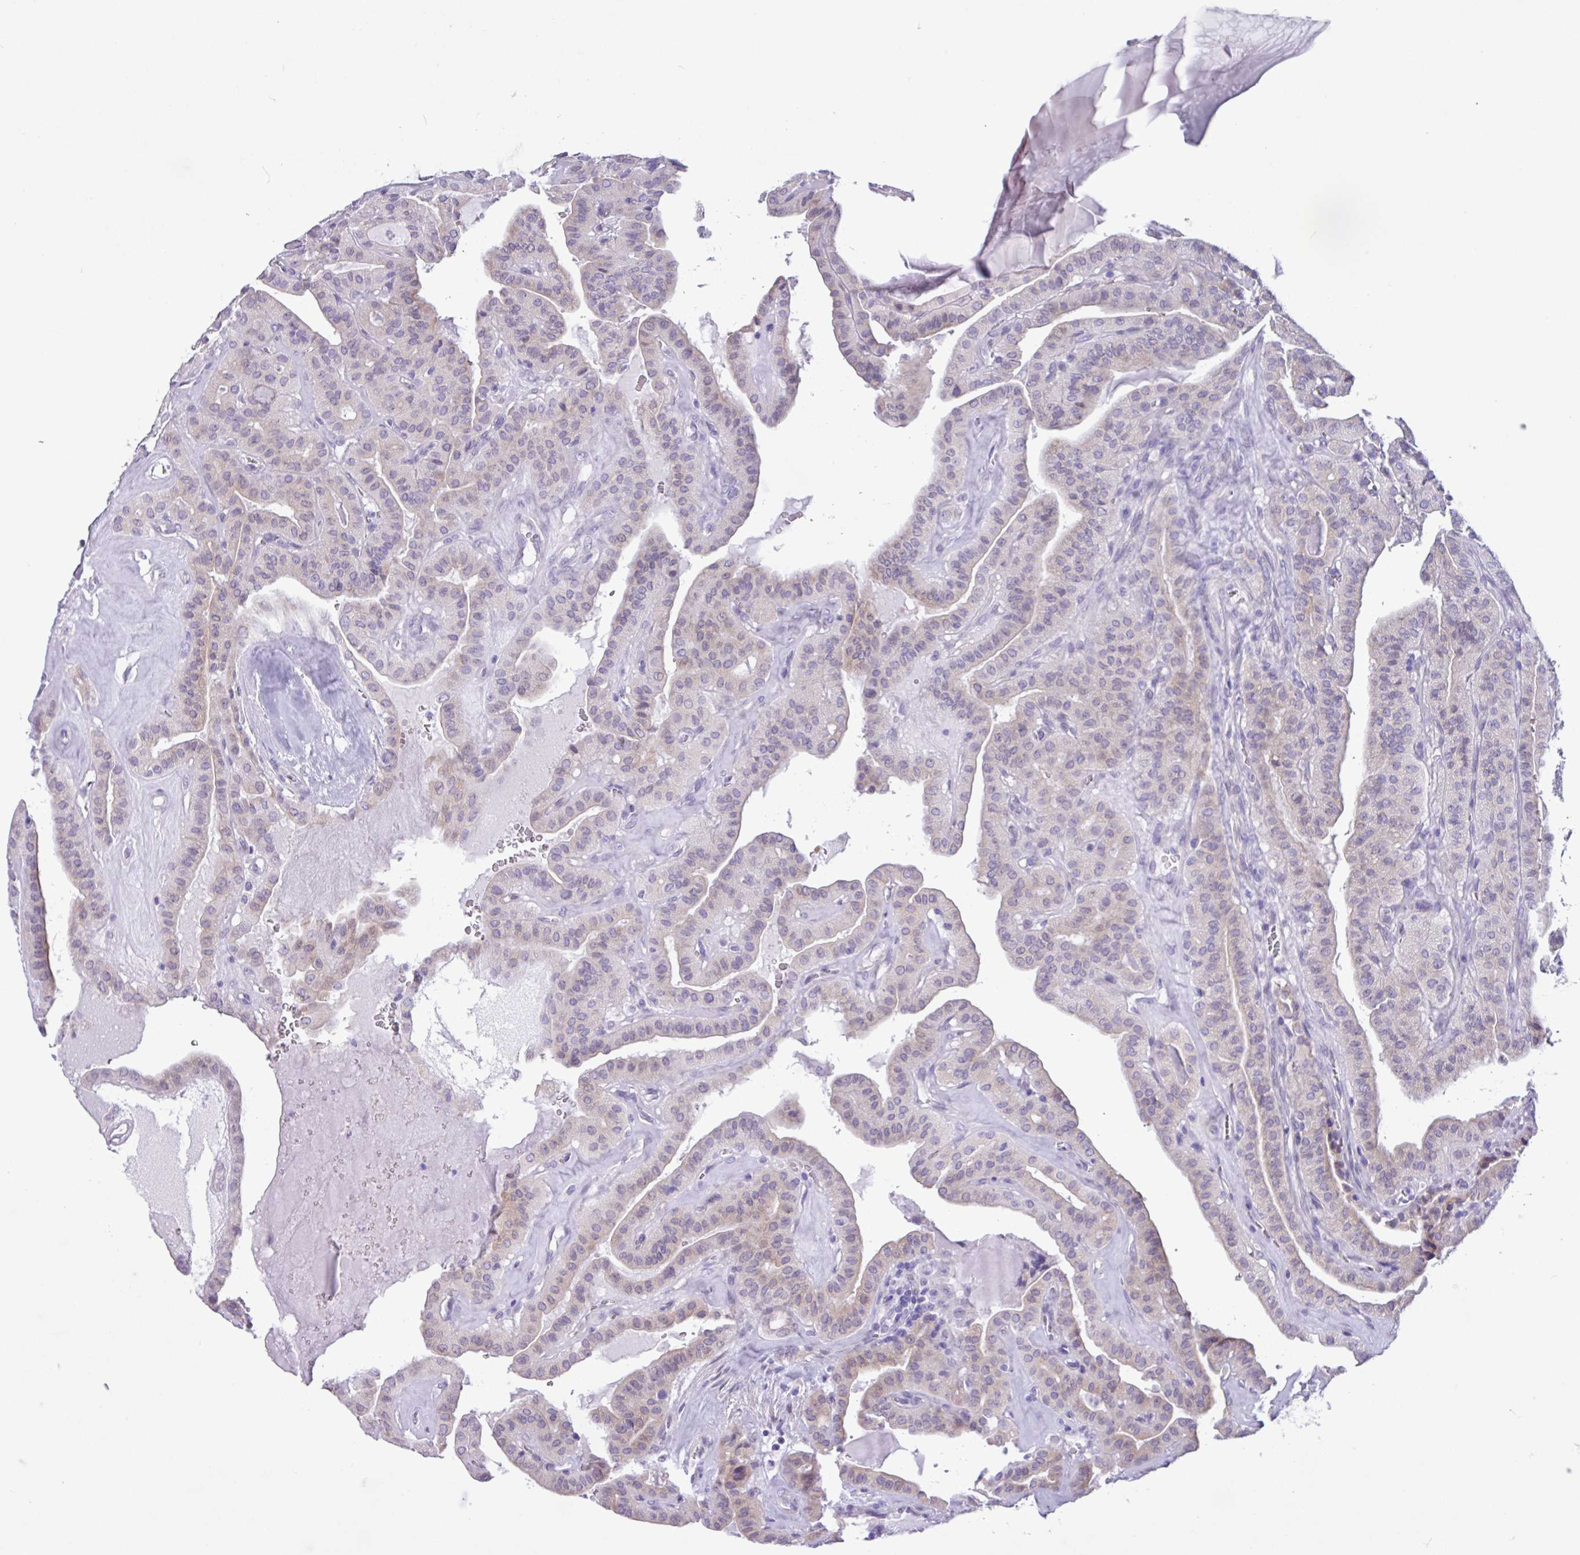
{"staining": {"intensity": "weak", "quantity": "<25%", "location": "cytoplasmic/membranous"}, "tissue": "thyroid cancer", "cell_type": "Tumor cells", "image_type": "cancer", "snomed": [{"axis": "morphology", "description": "Papillary adenocarcinoma, NOS"}, {"axis": "topography", "description": "Thyroid gland"}], "caption": "High magnification brightfield microscopy of thyroid cancer (papillary adenocarcinoma) stained with DAB (brown) and counterstained with hematoxylin (blue): tumor cells show no significant staining.", "gene": "SLC38A1", "patient": {"sex": "male", "age": 52}}